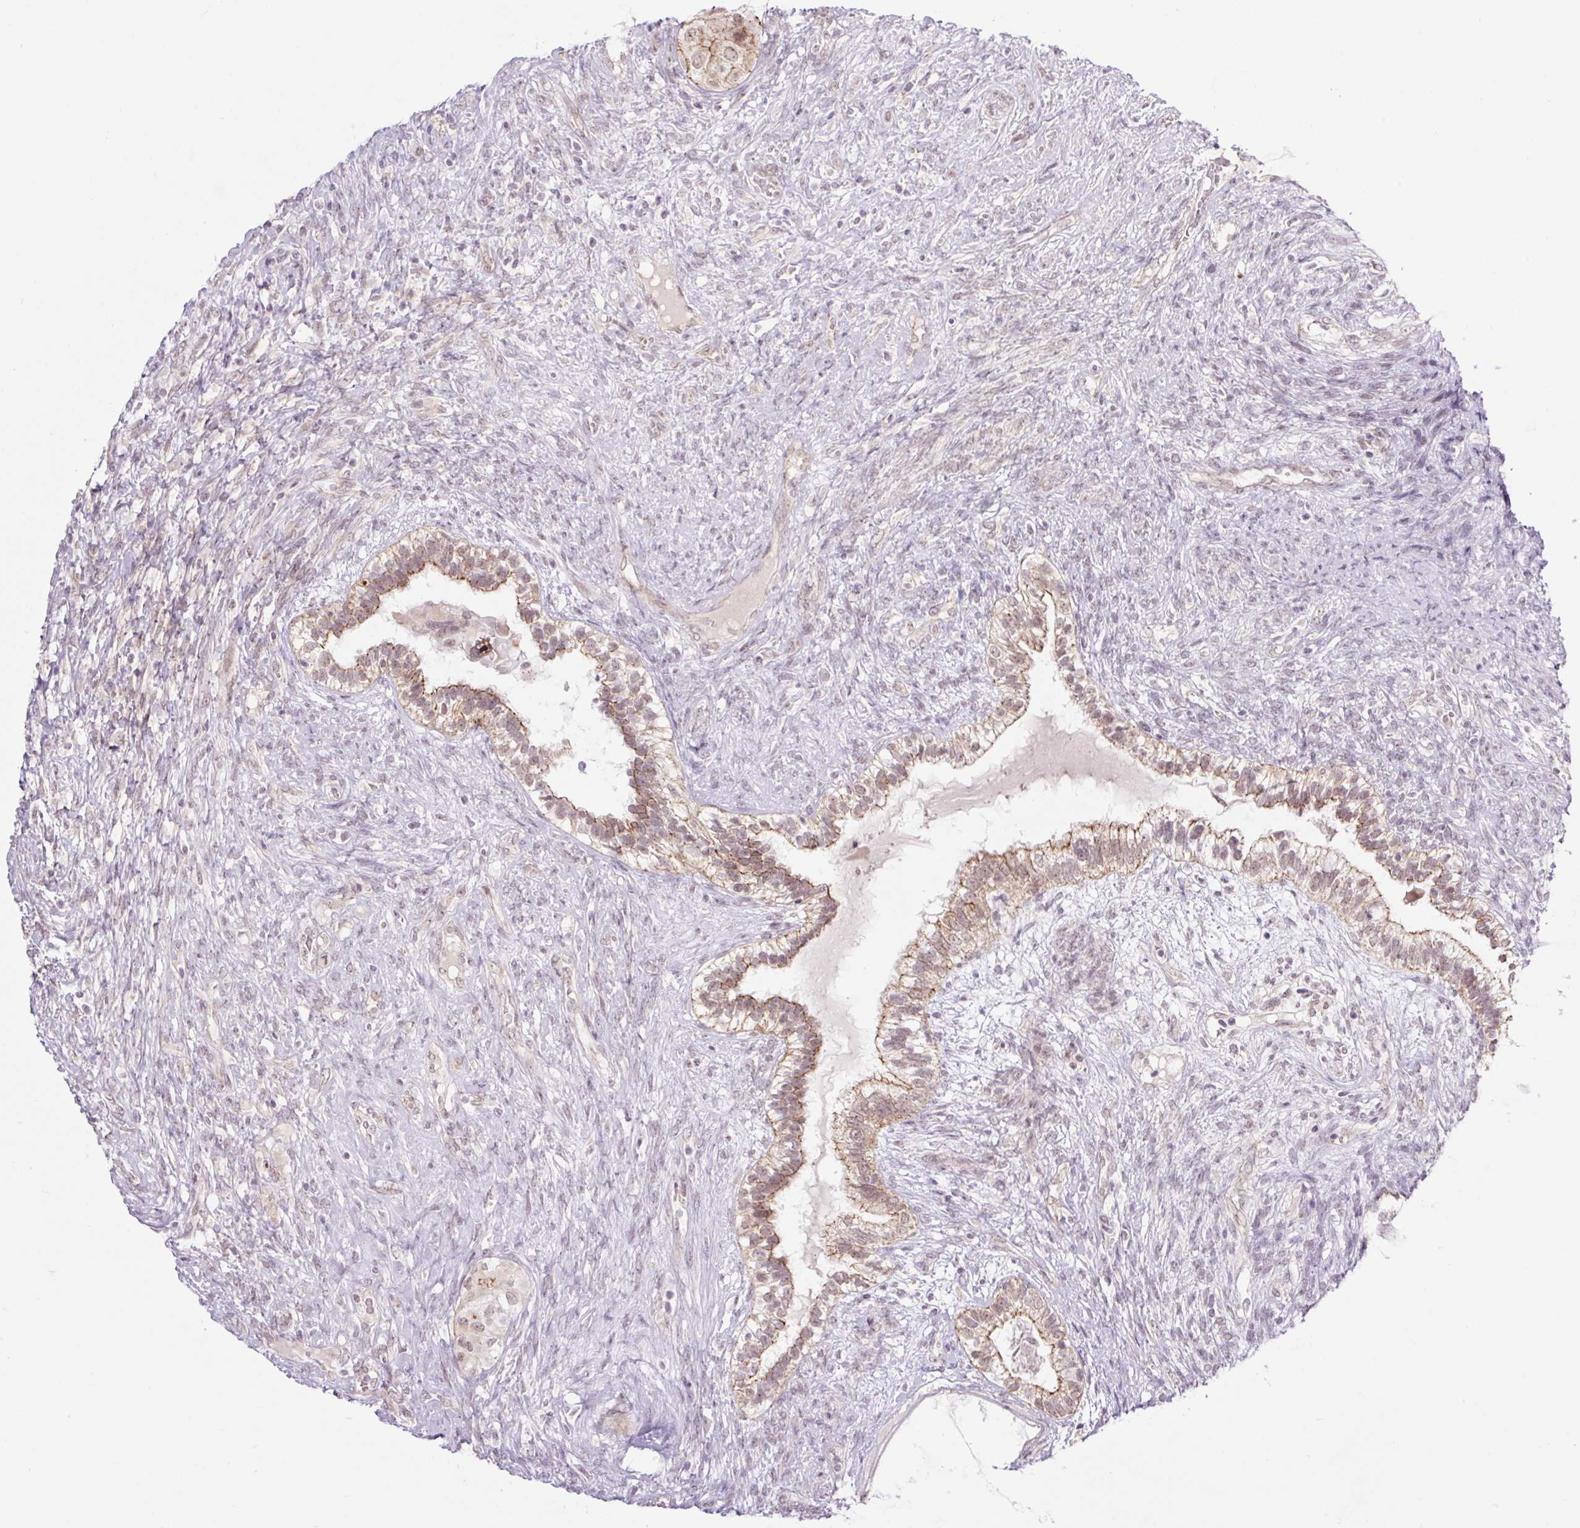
{"staining": {"intensity": "moderate", "quantity": ">75%", "location": "cytoplasmic/membranous,nuclear"}, "tissue": "testis cancer", "cell_type": "Tumor cells", "image_type": "cancer", "snomed": [{"axis": "morphology", "description": "Seminoma, NOS"}, {"axis": "morphology", "description": "Carcinoma, Embryonal, NOS"}, {"axis": "topography", "description": "Testis"}], "caption": "Immunohistochemical staining of seminoma (testis) exhibits medium levels of moderate cytoplasmic/membranous and nuclear protein staining in approximately >75% of tumor cells.", "gene": "ICE1", "patient": {"sex": "male", "age": 41}}